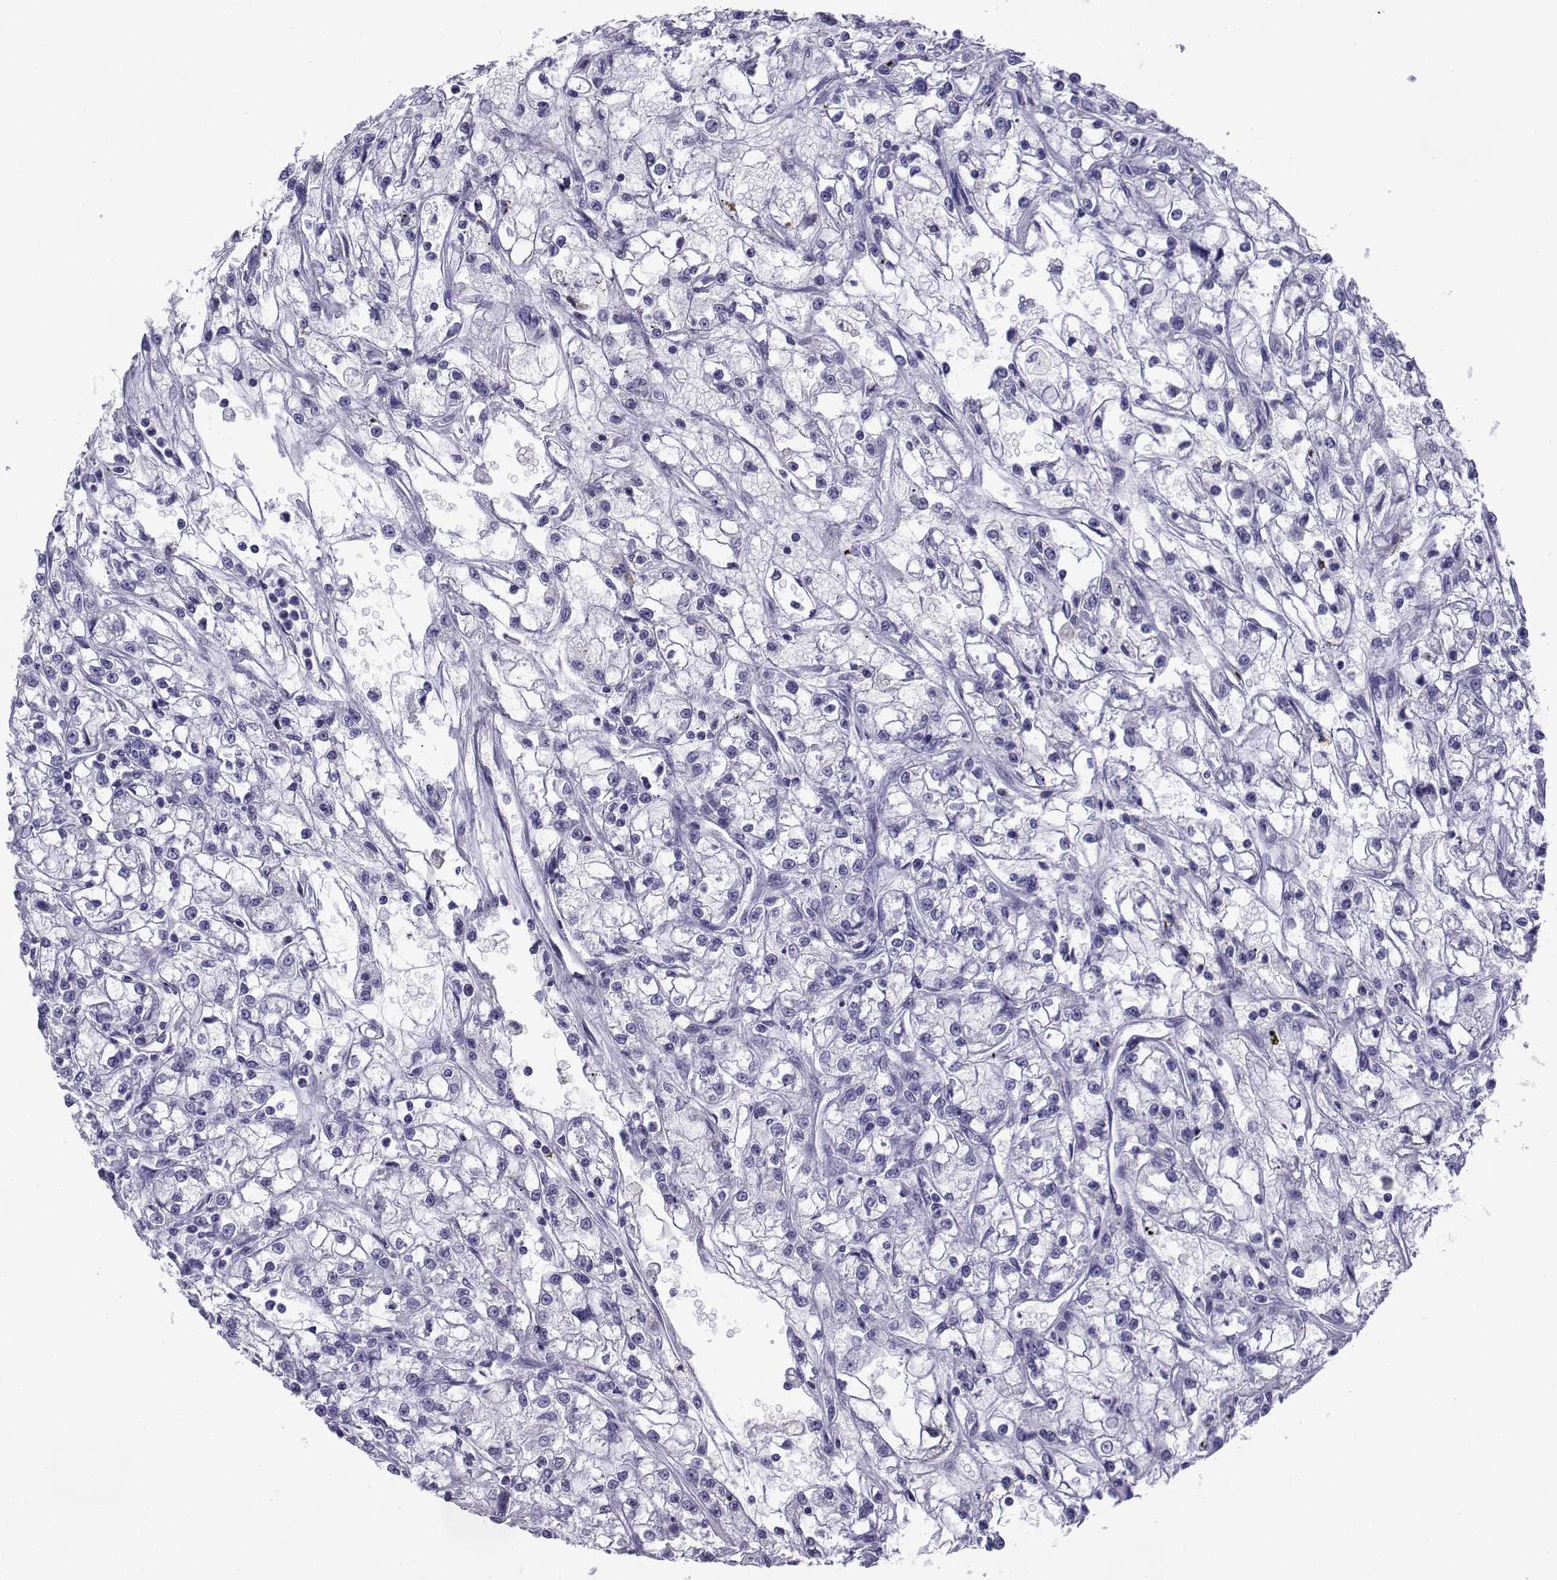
{"staining": {"intensity": "negative", "quantity": "none", "location": "none"}, "tissue": "renal cancer", "cell_type": "Tumor cells", "image_type": "cancer", "snomed": [{"axis": "morphology", "description": "Adenocarcinoma, NOS"}, {"axis": "topography", "description": "Kidney"}], "caption": "The immunohistochemistry micrograph has no significant positivity in tumor cells of adenocarcinoma (renal) tissue. Brightfield microscopy of immunohistochemistry (IHC) stained with DAB (brown) and hematoxylin (blue), captured at high magnification.", "gene": "TRIM46", "patient": {"sex": "female", "age": 59}}